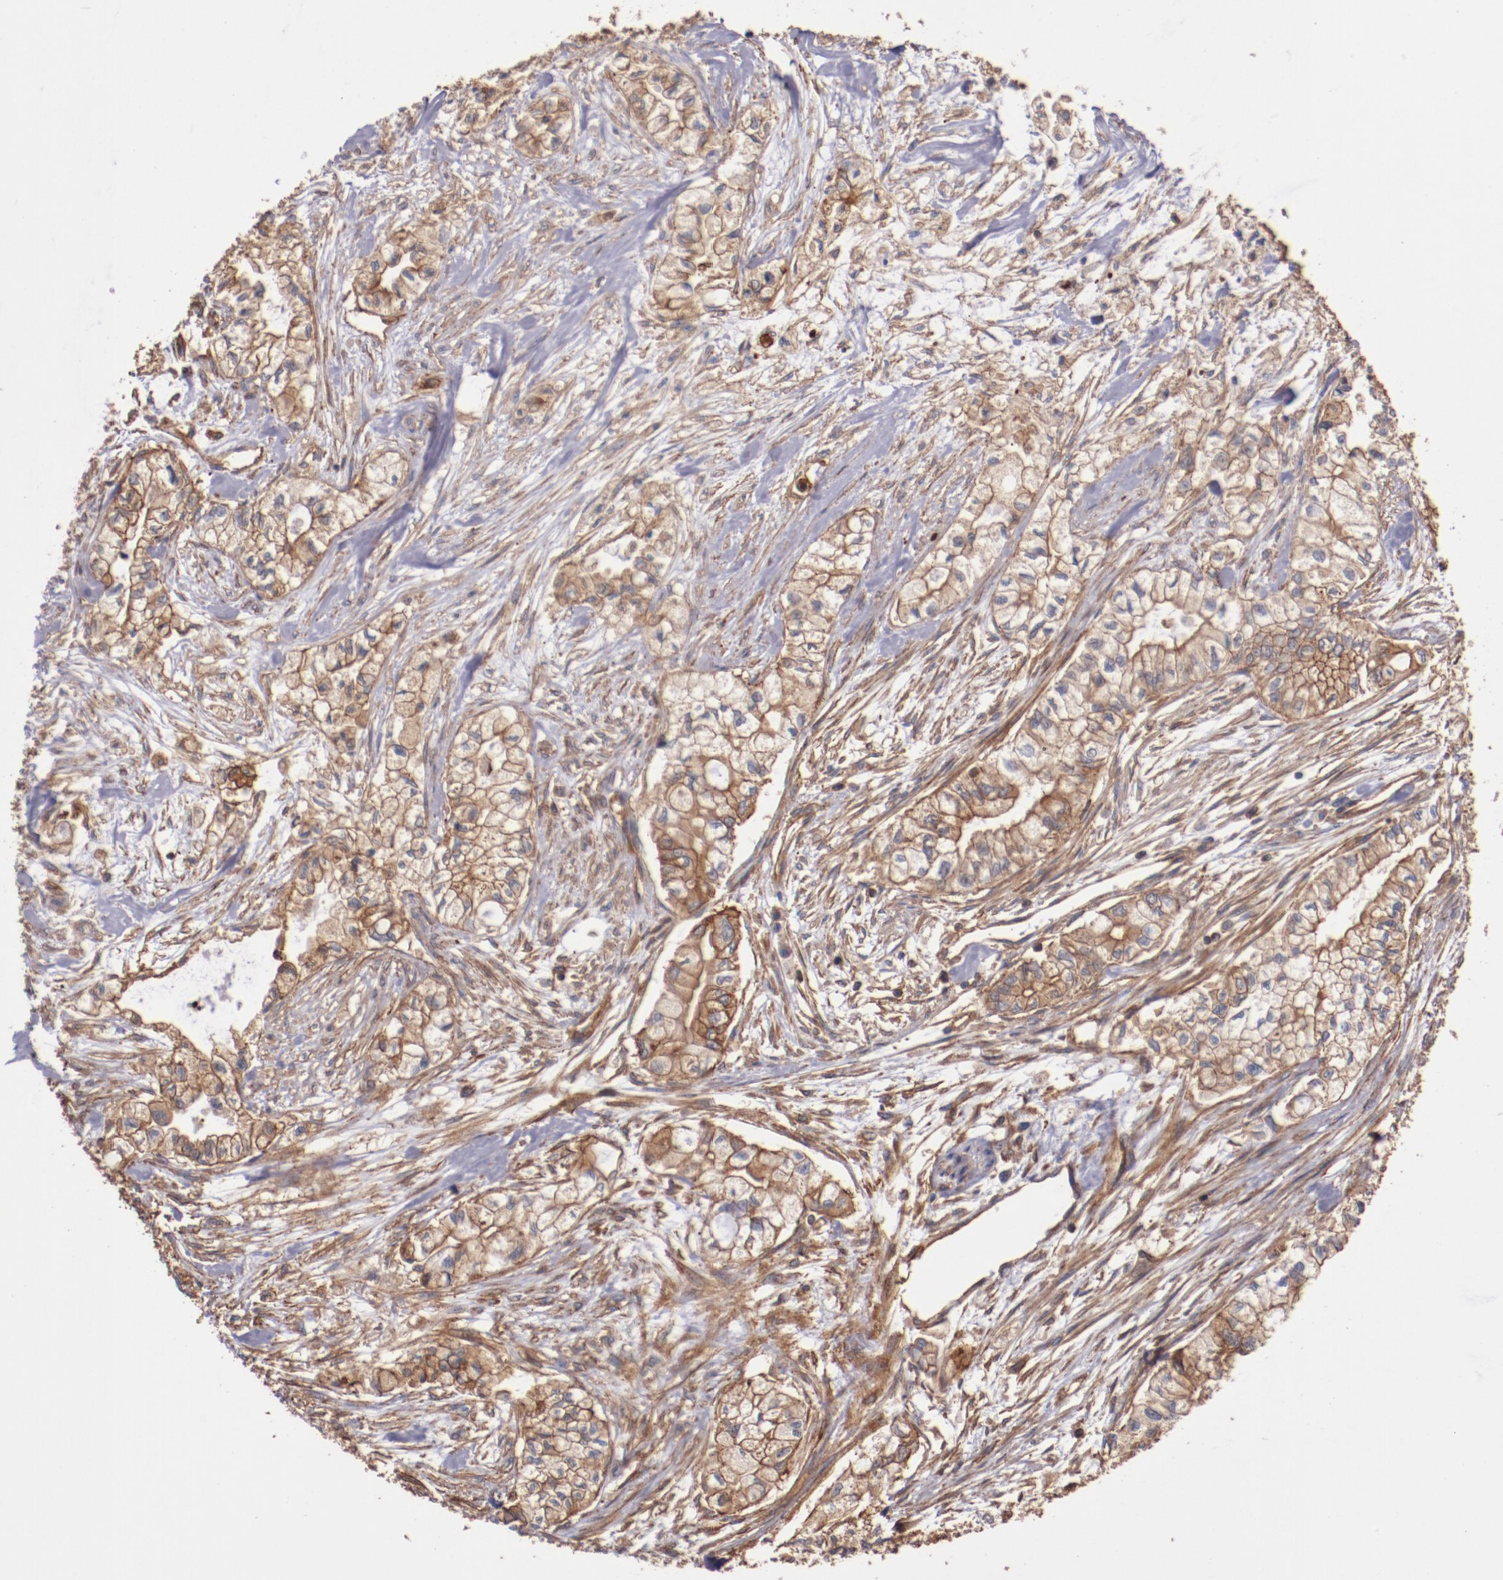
{"staining": {"intensity": "strong", "quantity": ">75%", "location": "cytoplasmic/membranous"}, "tissue": "pancreatic cancer", "cell_type": "Tumor cells", "image_type": "cancer", "snomed": [{"axis": "morphology", "description": "Adenocarcinoma, NOS"}, {"axis": "topography", "description": "Pancreas"}], "caption": "Human pancreatic adenocarcinoma stained with a brown dye shows strong cytoplasmic/membranous positive expression in about >75% of tumor cells.", "gene": "TMOD3", "patient": {"sex": "male", "age": 79}}